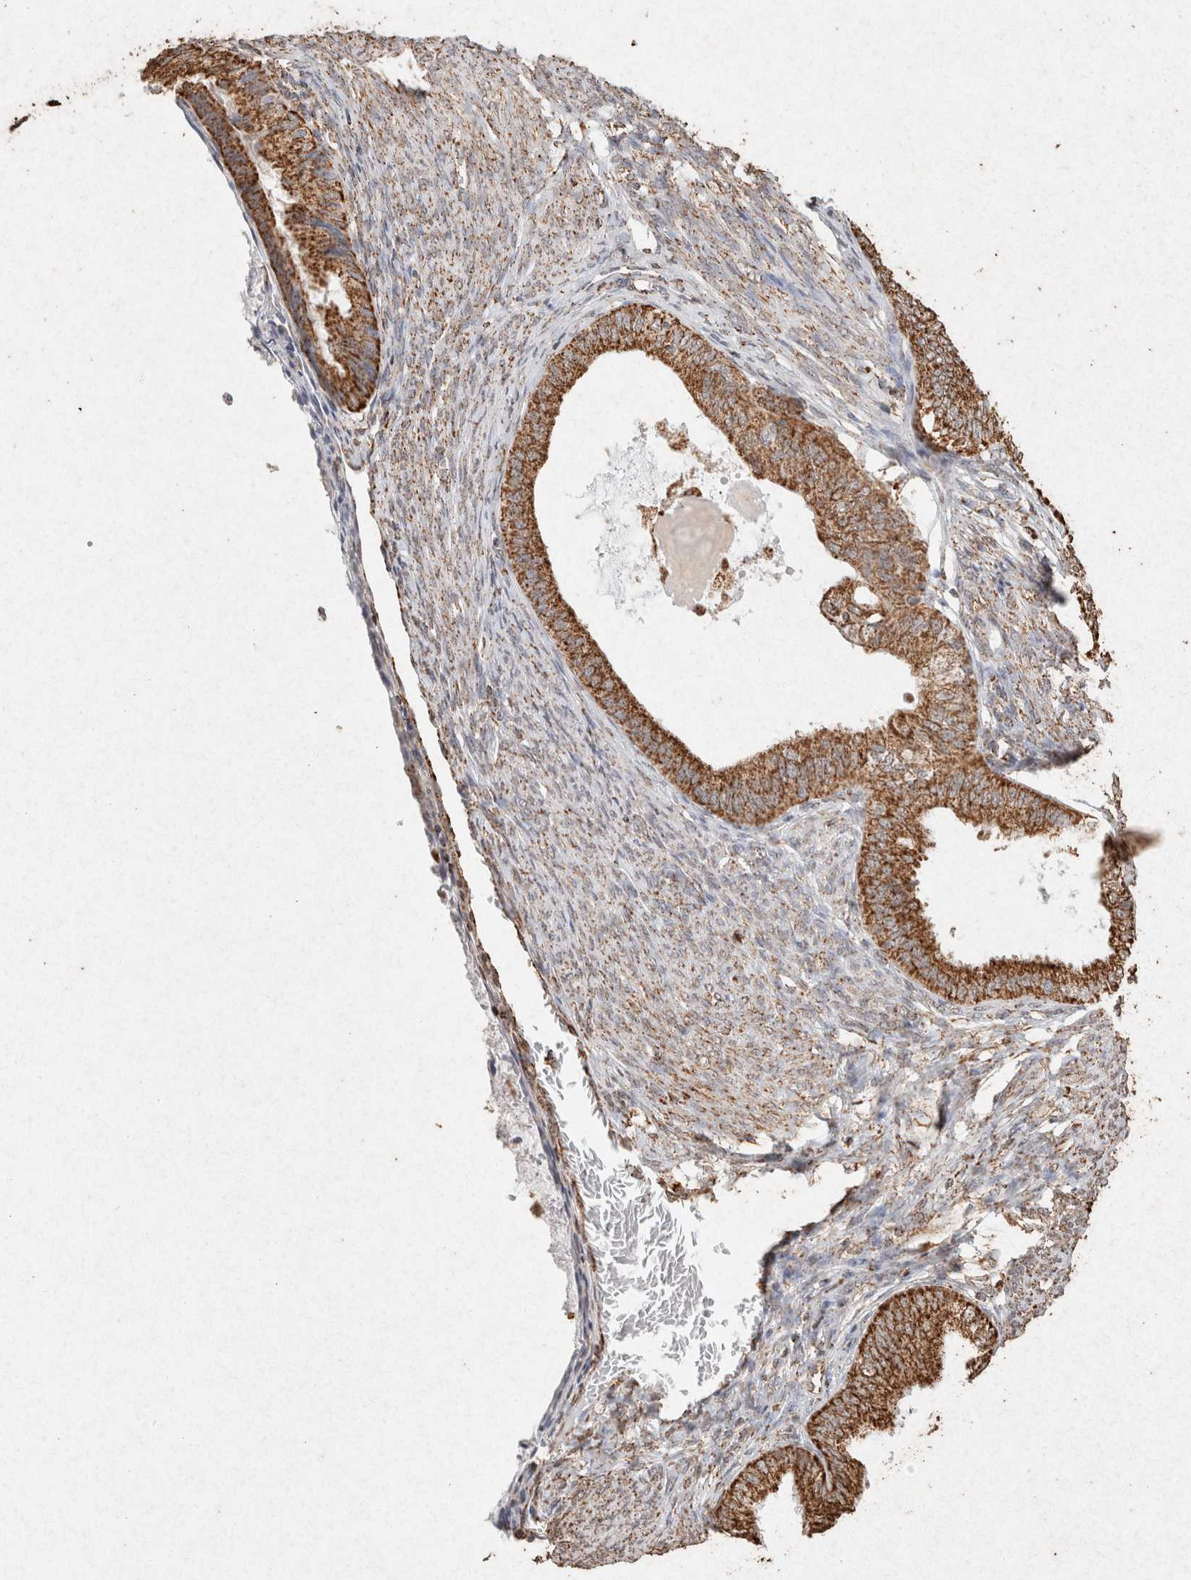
{"staining": {"intensity": "strong", "quantity": ">75%", "location": "cytoplasmic/membranous"}, "tissue": "endometrial cancer", "cell_type": "Tumor cells", "image_type": "cancer", "snomed": [{"axis": "morphology", "description": "Adenocarcinoma, NOS"}, {"axis": "topography", "description": "Endometrium"}], "caption": "Tumor cells reveal high levels of strong cytoplasmic/membranous positivity in about >75% of cells in human endometrial cancer.", "gene": "SDC2", "patient": {"sex": "female", "age": 86}}